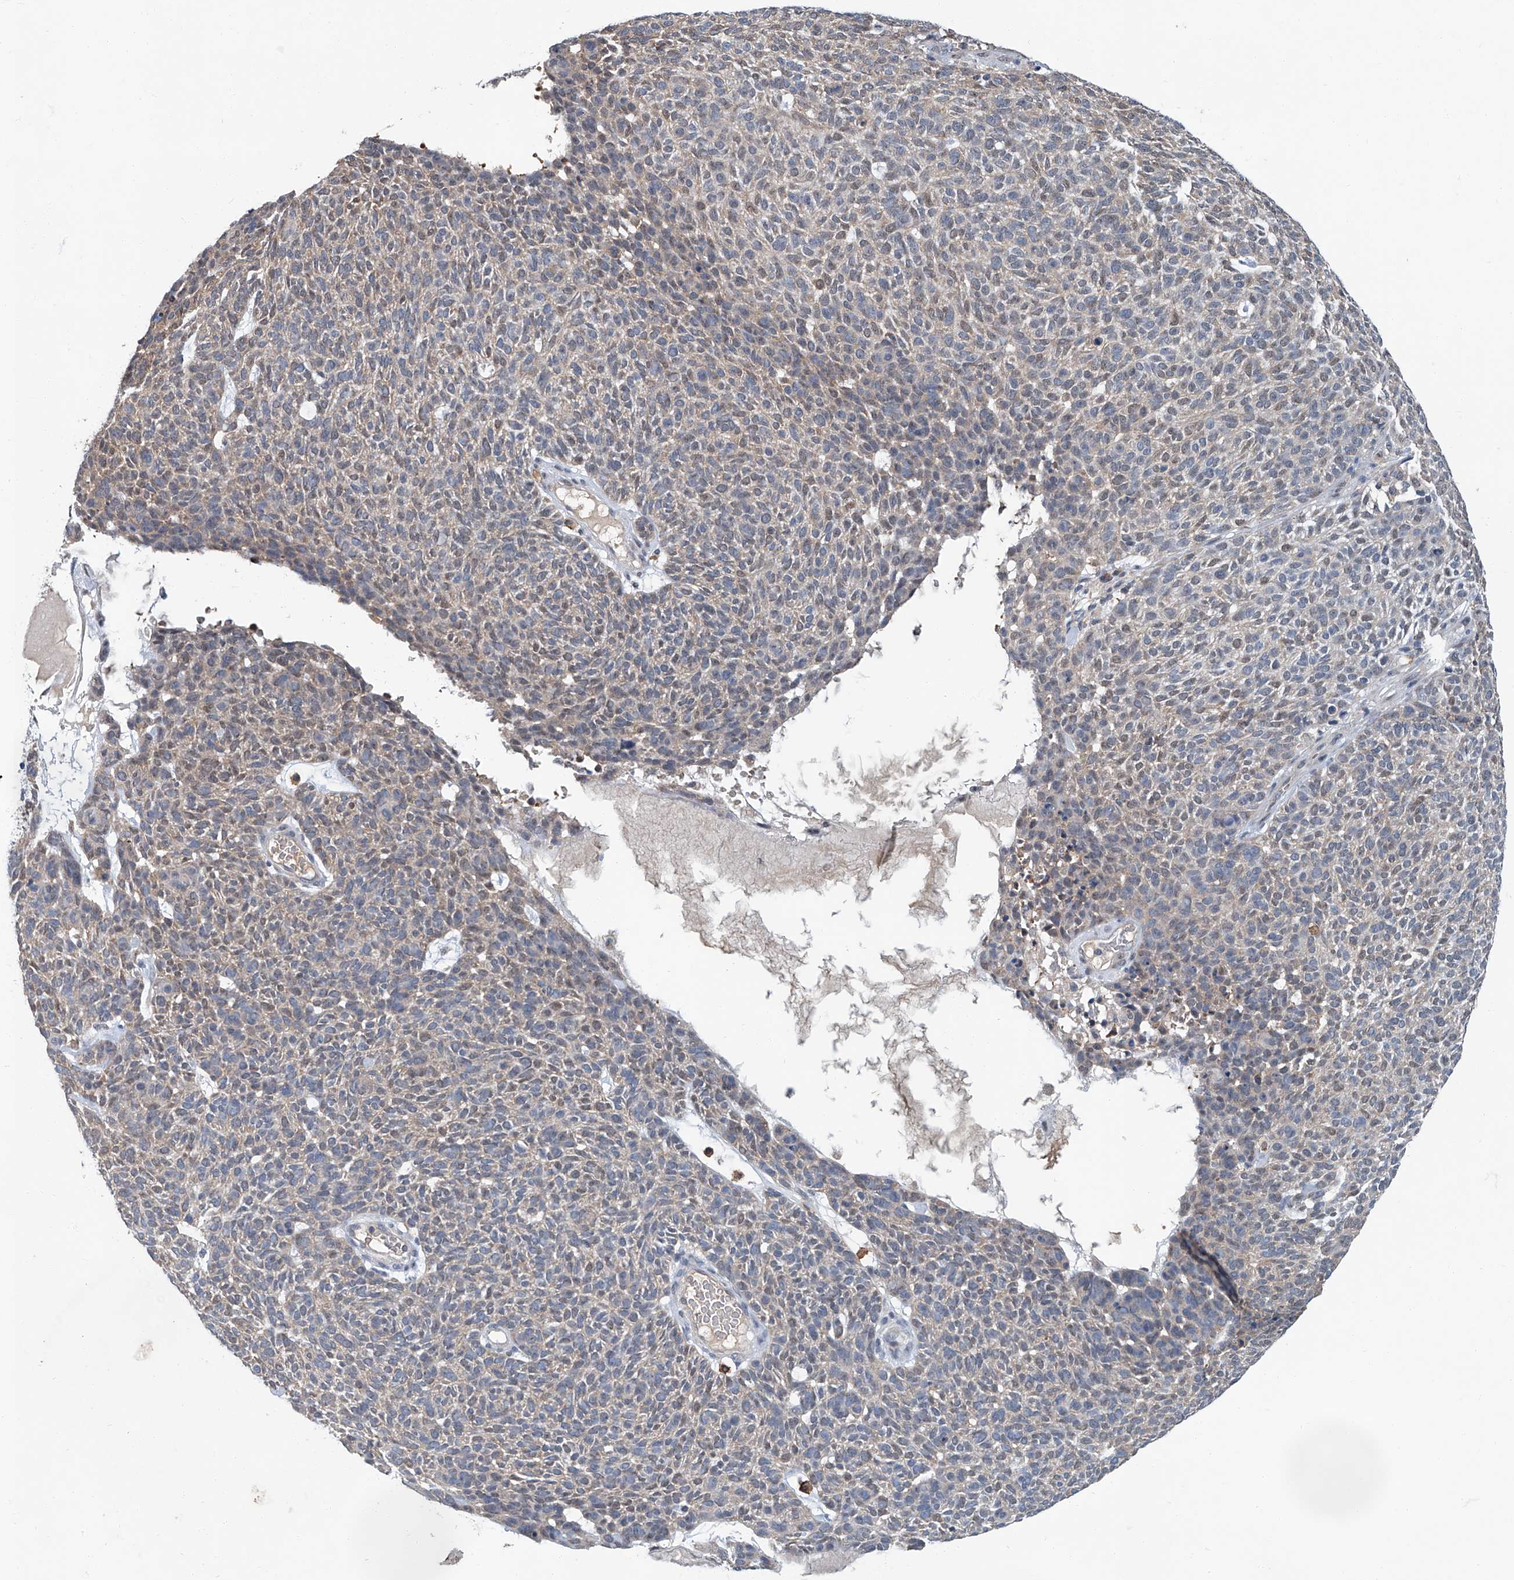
{"staining": {"intensity": "weak", "quantity": "<25%", "location": "cytoplasmic/membranous"}, "tissue": "skin cancer", "cell_type": "Tumor cells", "image_type": "cancer", "snomed": [{"axis": "morphology", "description": "Squamous cell carcinoma, NOS"}, {"axis": "topography", "description": "Skin"}], "caption": "Micrograph shows no significant protein staining in tumor cells of squamous cell carcinoma (skin). (DAB (3,3'-diaminobenzidine) IHC visualized using brightfield microscopy, high magnification).", "gene": "CLK1", "patient": {"sex": "female", "age": 90}}